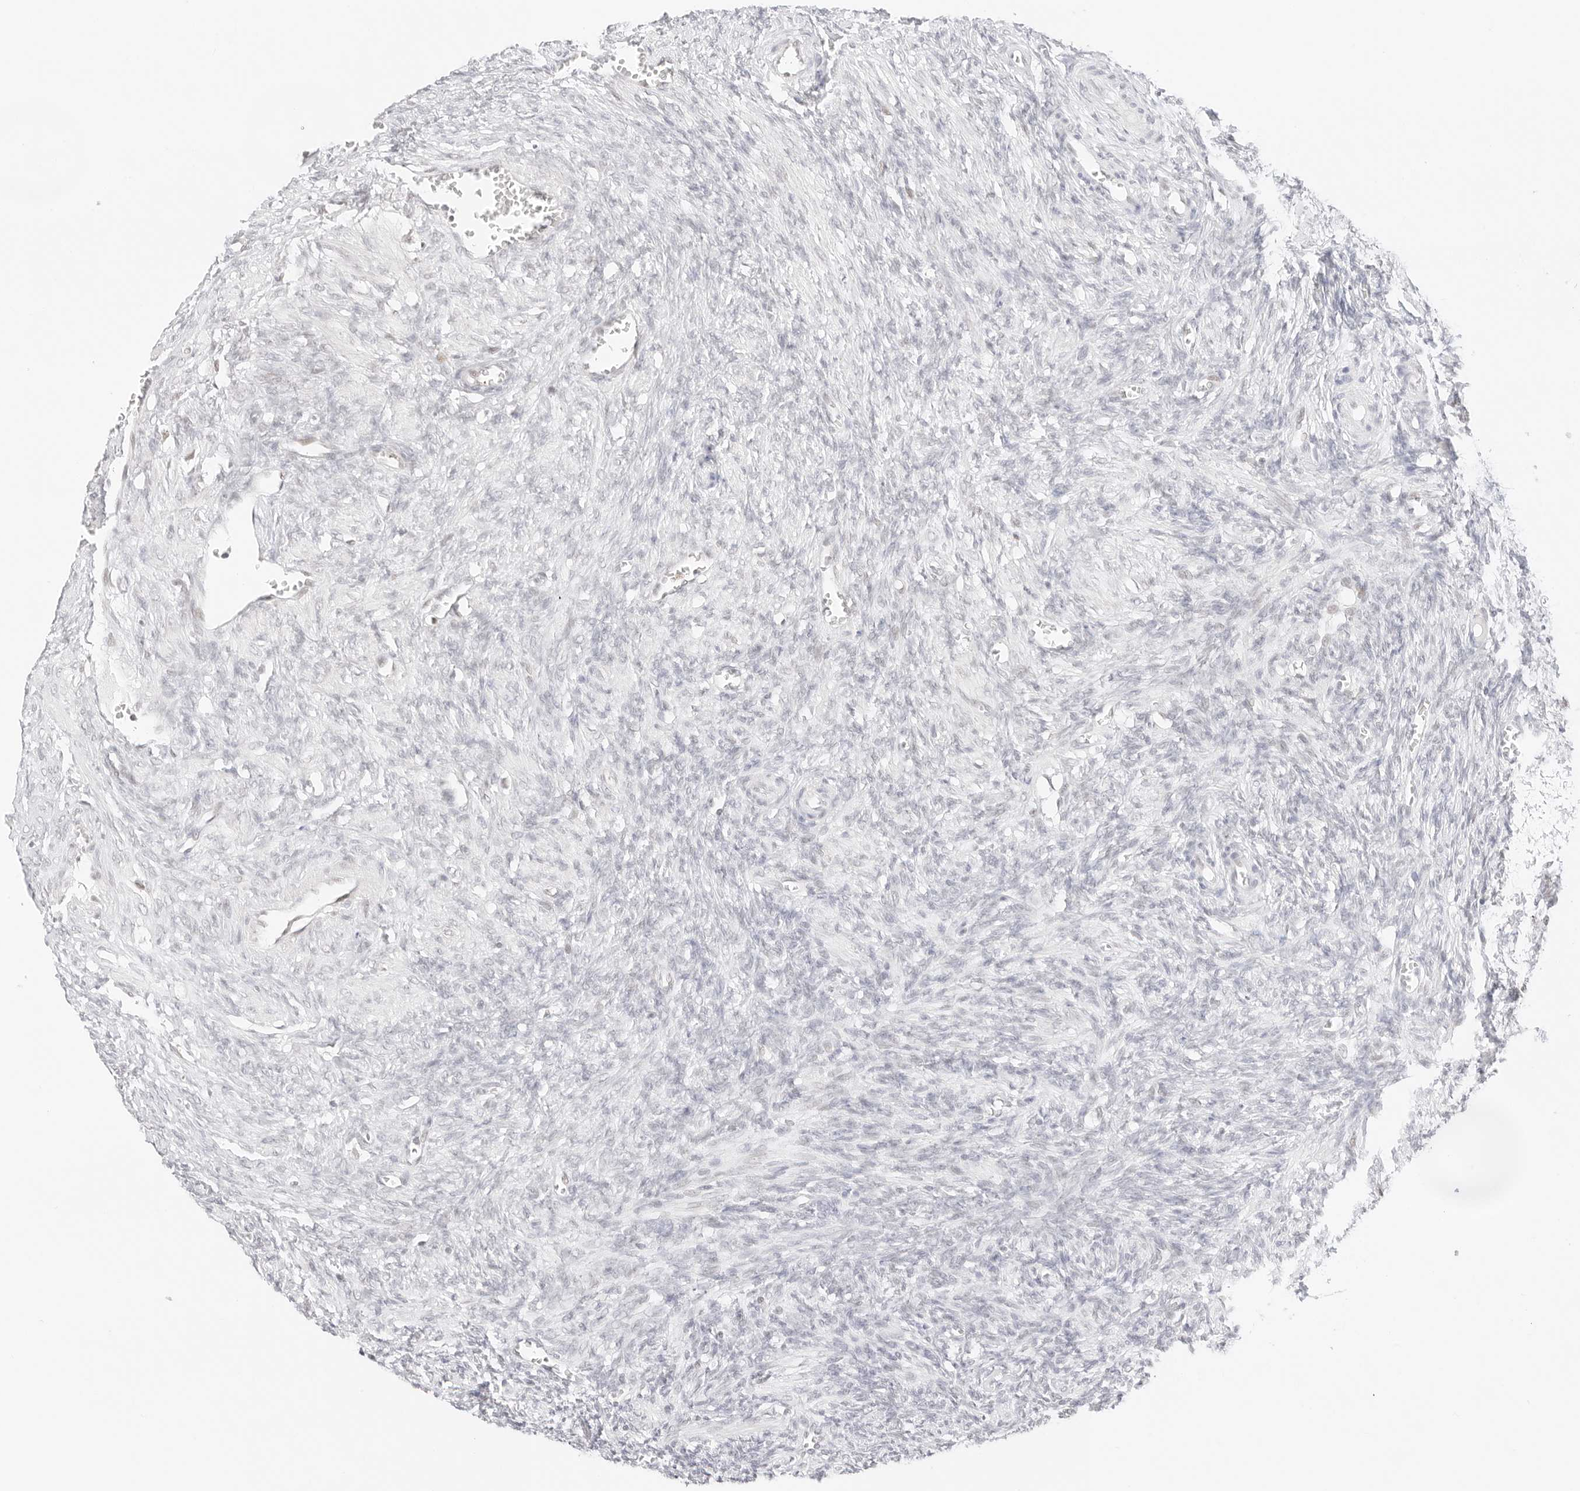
{"staining": {"intensity": "negative", "quantity": "none", "location": "none"}, "tissue": "ovary", "cell_type": "Follicle cells", "image_type": "normal", "snomed": [{"axis": "morphology", "description": "Normal tissue, NOS"}, {"axis": "topography", "description": "Ovary"}], "caption": "This is an immunohistochemistry (IHC) histopathology image of normal human ovary. There is no staining in follicle cells.", "gene": "GNAS", "patient": {"sex": "female", "age": 27}}